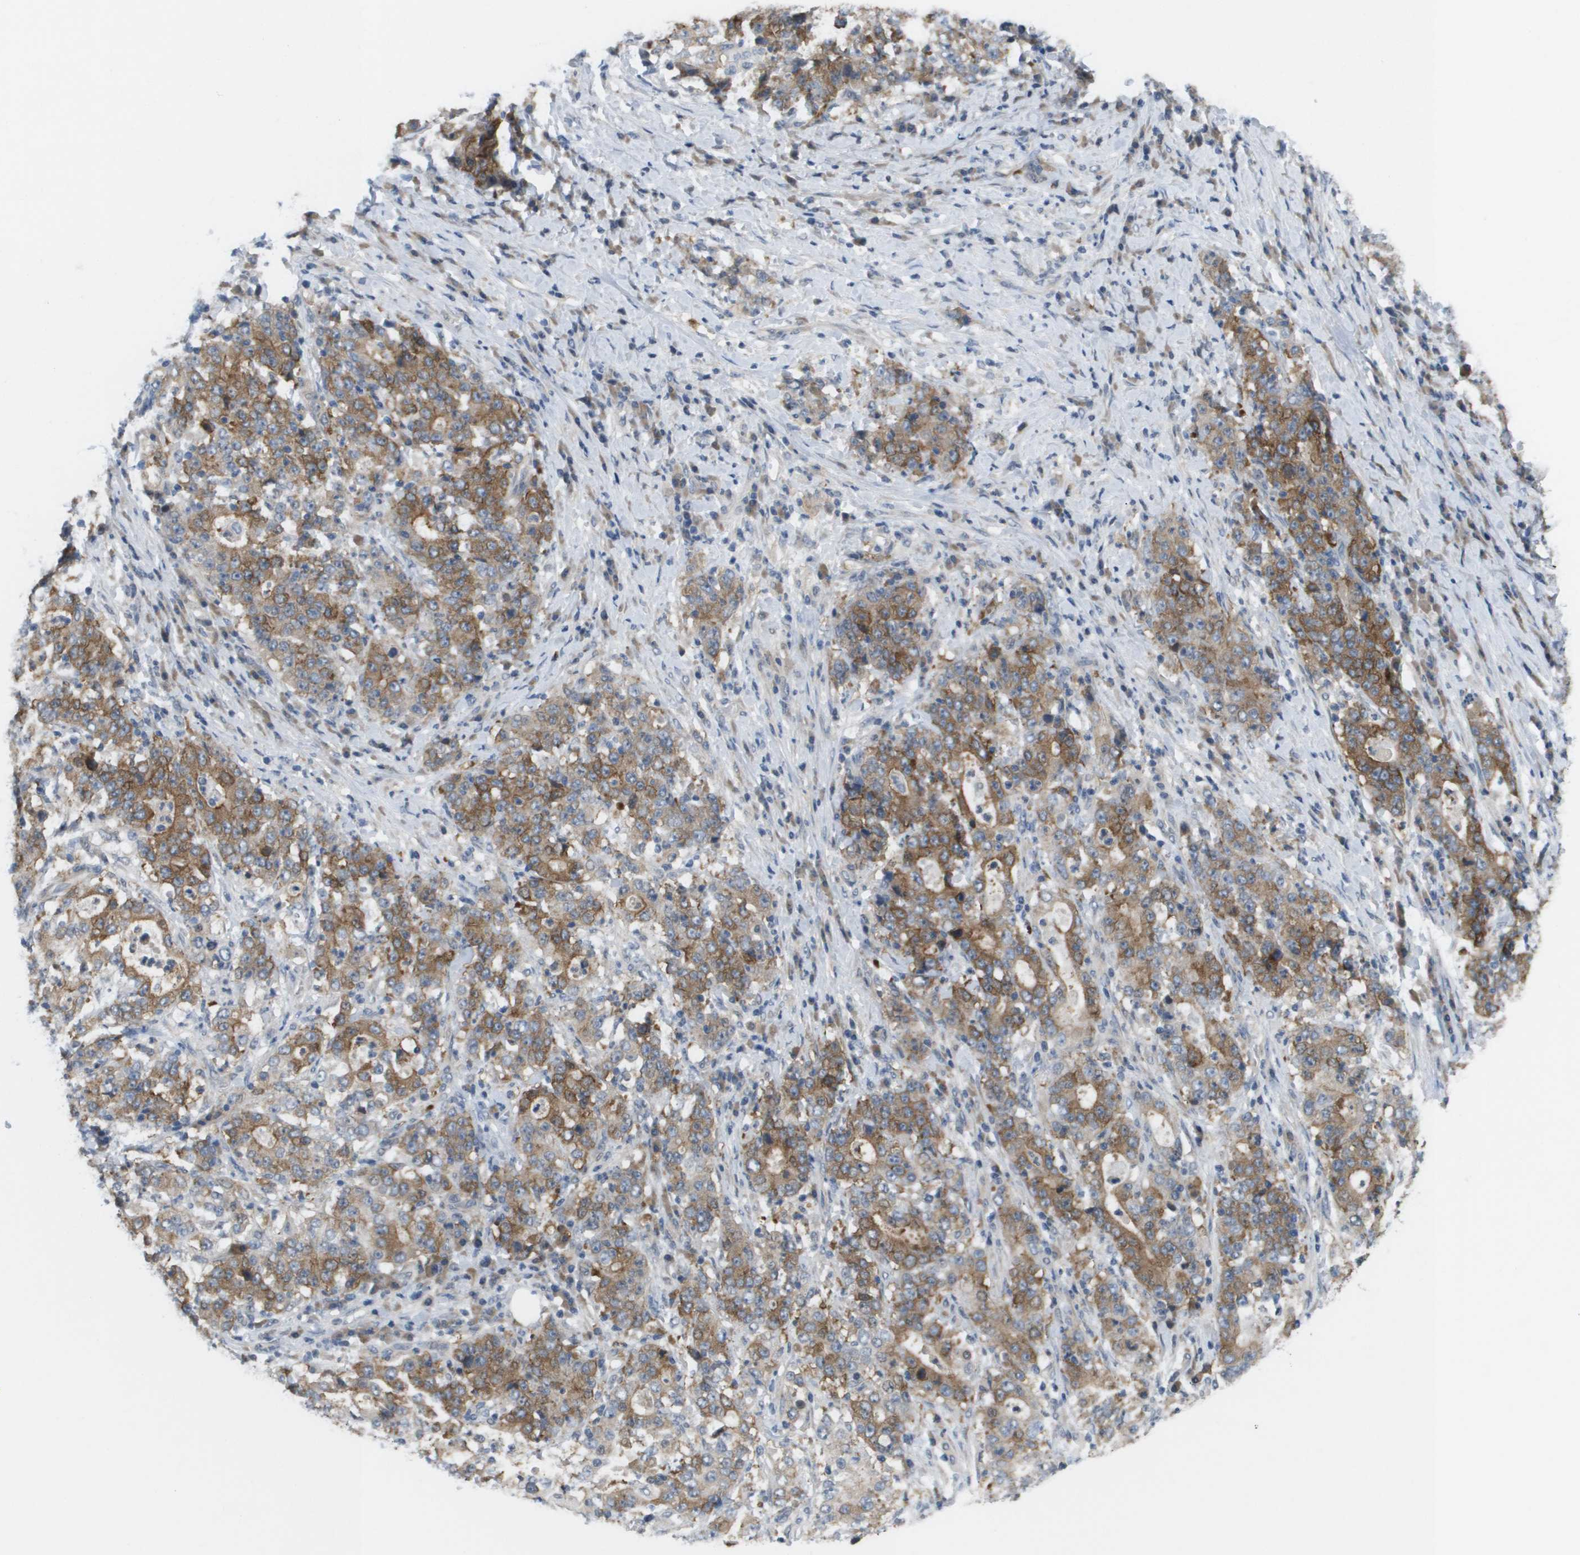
{"staining": {"intensity": "moderate", "quantity": ">75%", "location": "cytoplasmic/membranous"}, "tissue": "stomach cancer", "cell_type": "Tumor cells", "image_type": "cancer", "snomed": [{"axis": "morphology", "description": "Normal tissue, NOS"}, {"axis": "morphology", "description": "Adenocarcinoma, NOS"}, {"axis": "topography", "description": "Stomach, upper"}, {"axis": "topography", "description": "Stomach"}], "caption": "A medium amount of moderate cytoplasmic/membranous staining is appreciated in about >75% of tumor cells in adenocarcinoma (stomach) tissue. (Brightfield microscopy of DAB IHC at high magnification).", "gene": "MARCHF8", "patient": {"sex": "male", "age": 59}}